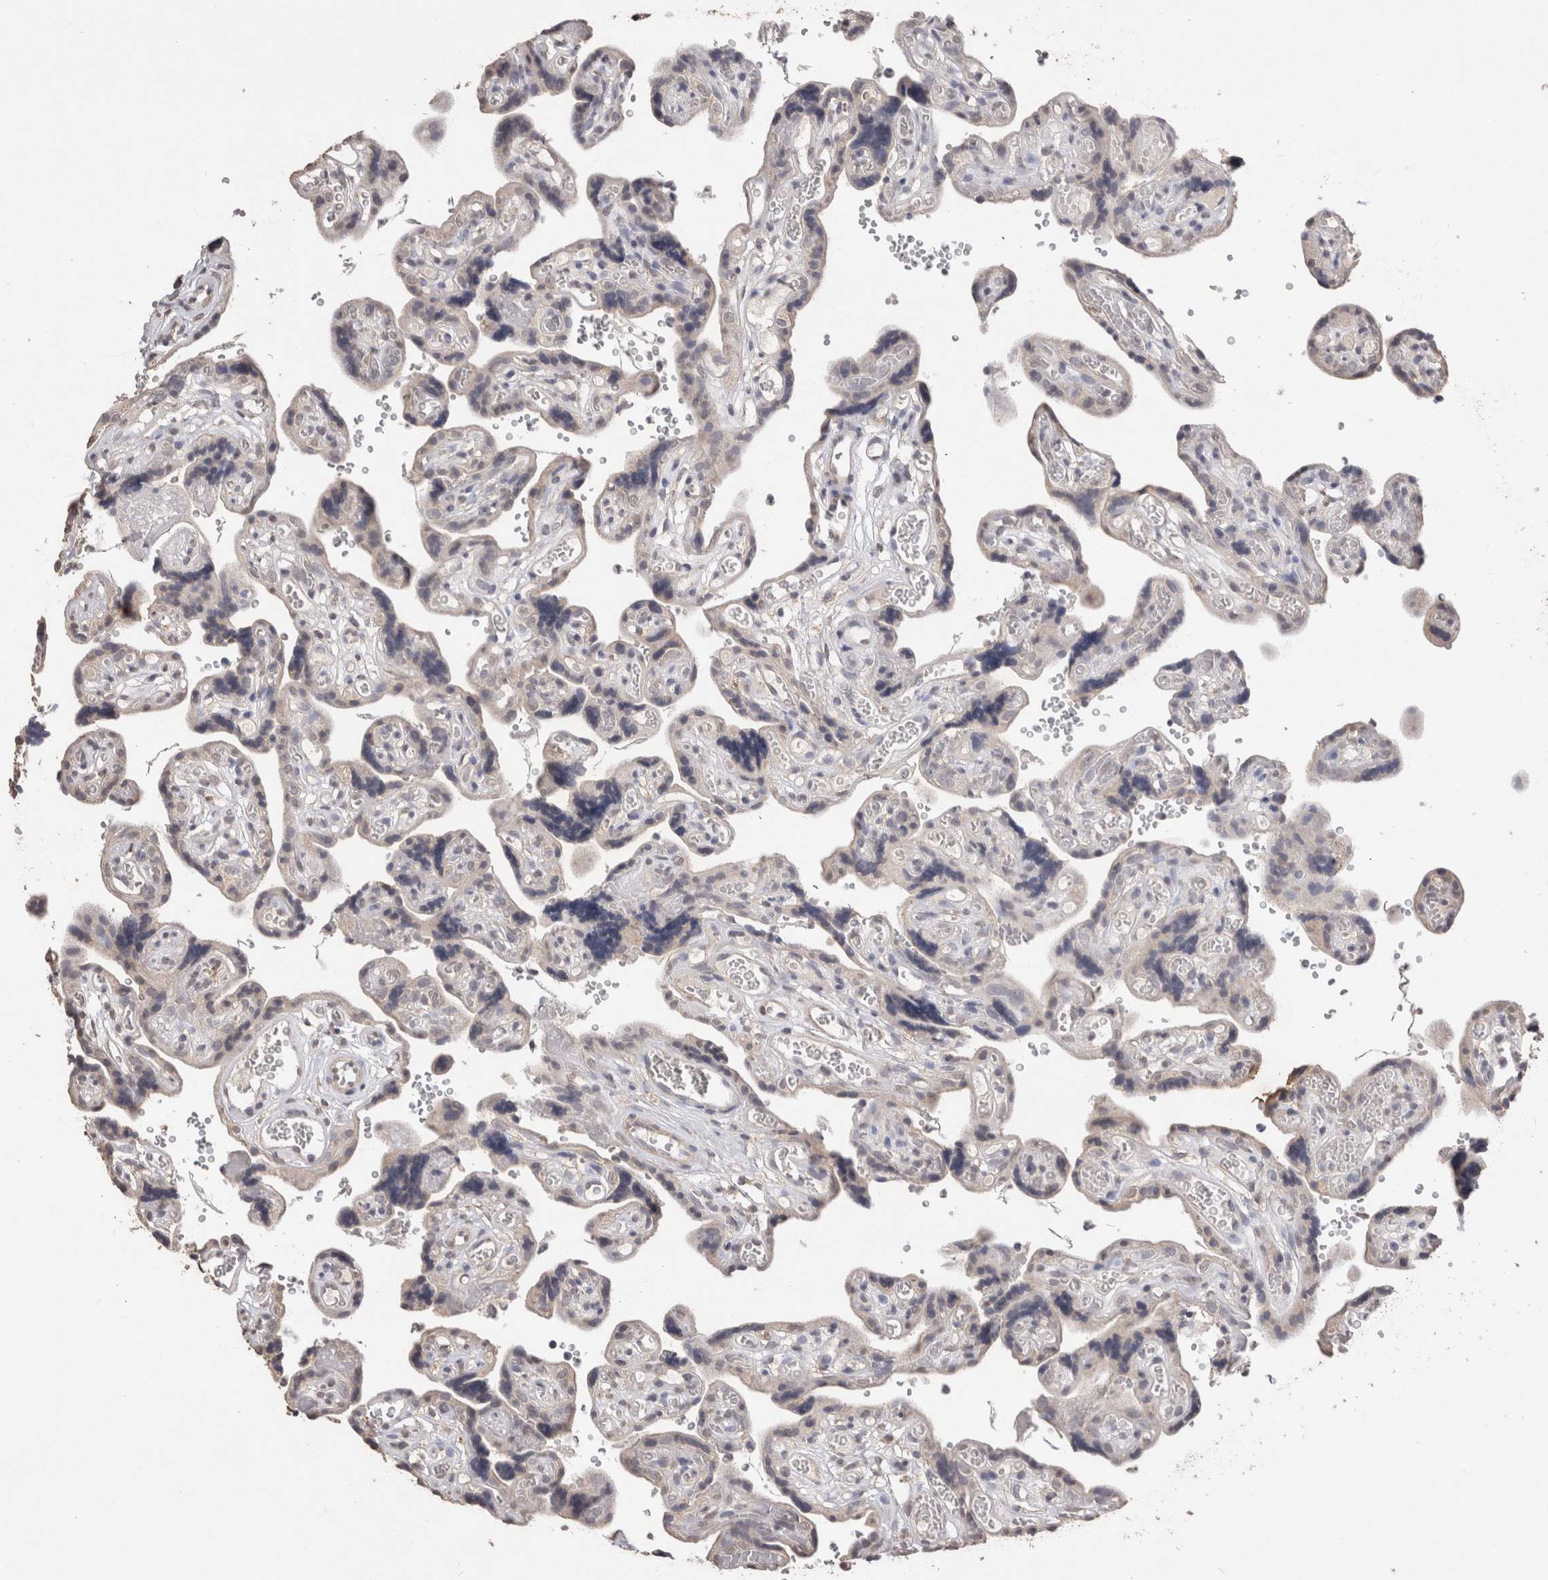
{"staining": {"intensity": "weak", "quantity": "25%-75%", "location": "cytoplasmic/membranous"}, "tissue": "placenta", "cell_type": "Decidual cells", "image_type": "normal", "snomed": [{"axis": "morphology", "description": "Normal tissue, NOS"}, {"axis": "topography", "description": "Placenta"}], "caption": "Immunohistochemical staining of normal human placenta demonstrates low levels of weak cytoplasmic/membranous expression in approximately 25%-75% of decidual cells.", "gene": "CDH6", "patient": {"sex": "female", "age": 30}}